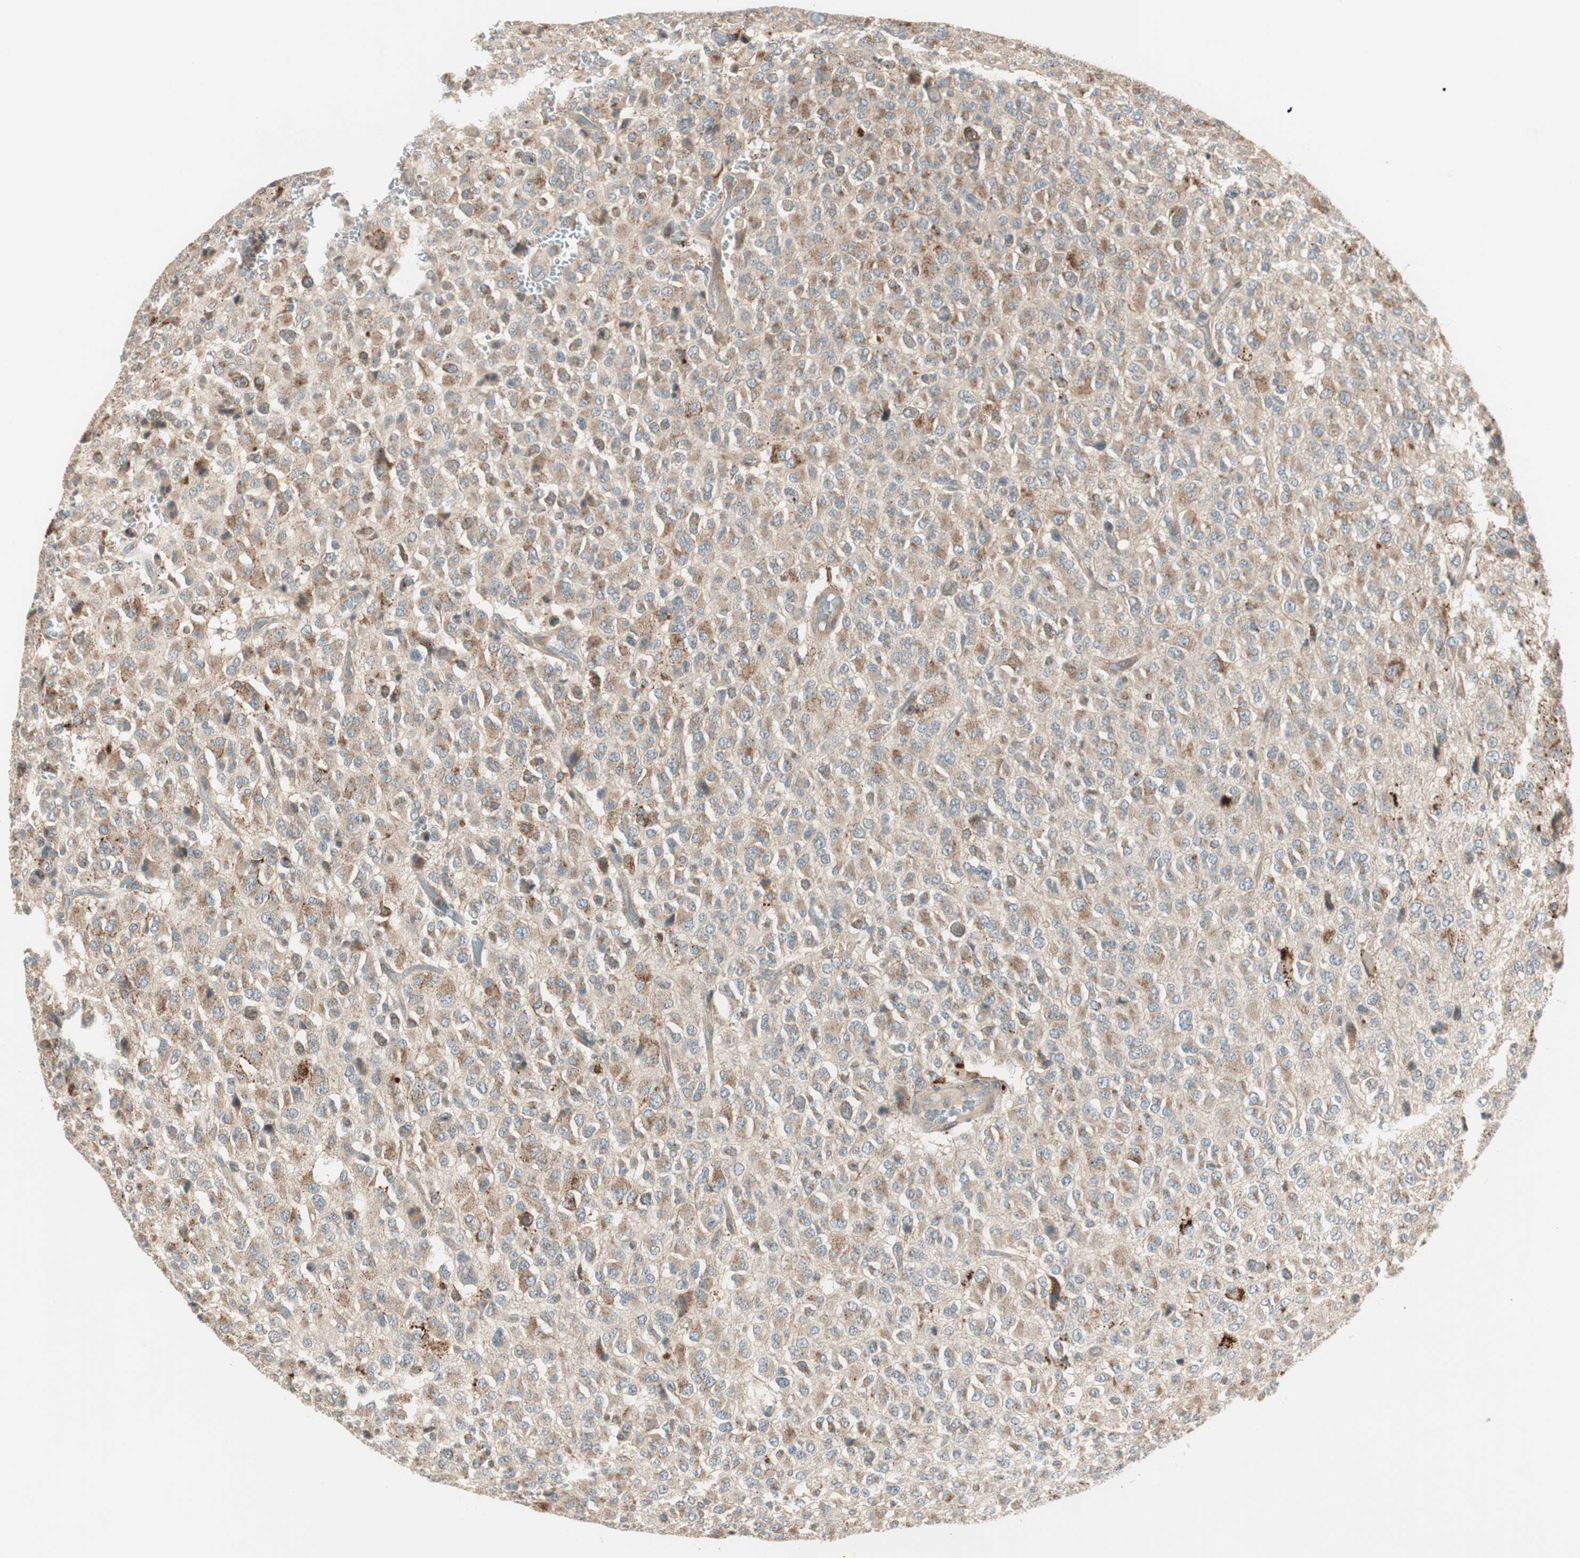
{"staining": {"intensity": "moderate", "quantity": ">75%", "location": "cytoplasmic/membranous"}, "tissue": "glioma", "cell_type": "Tumor cells", "image_type": "cancer", "snomed": [{"axis": "morphology", "description": "Glioma, malignant, High grade"}, {"axis": "topography", "description": "pancreas cauda"}], "caption": "DAB immunohistochemical staining of human glioma demonstrates moderate cytoplasmic/membranous protein staining in approximately >75% of tumor cells. Using DAB (3,3'-diaminobenzidine) (brown) and hematoxylin (blue) stains, captured at high magnification using brightfield microscopy.", "gene": "SFRP1", "patient": {"sex": "male", "age": 60}}